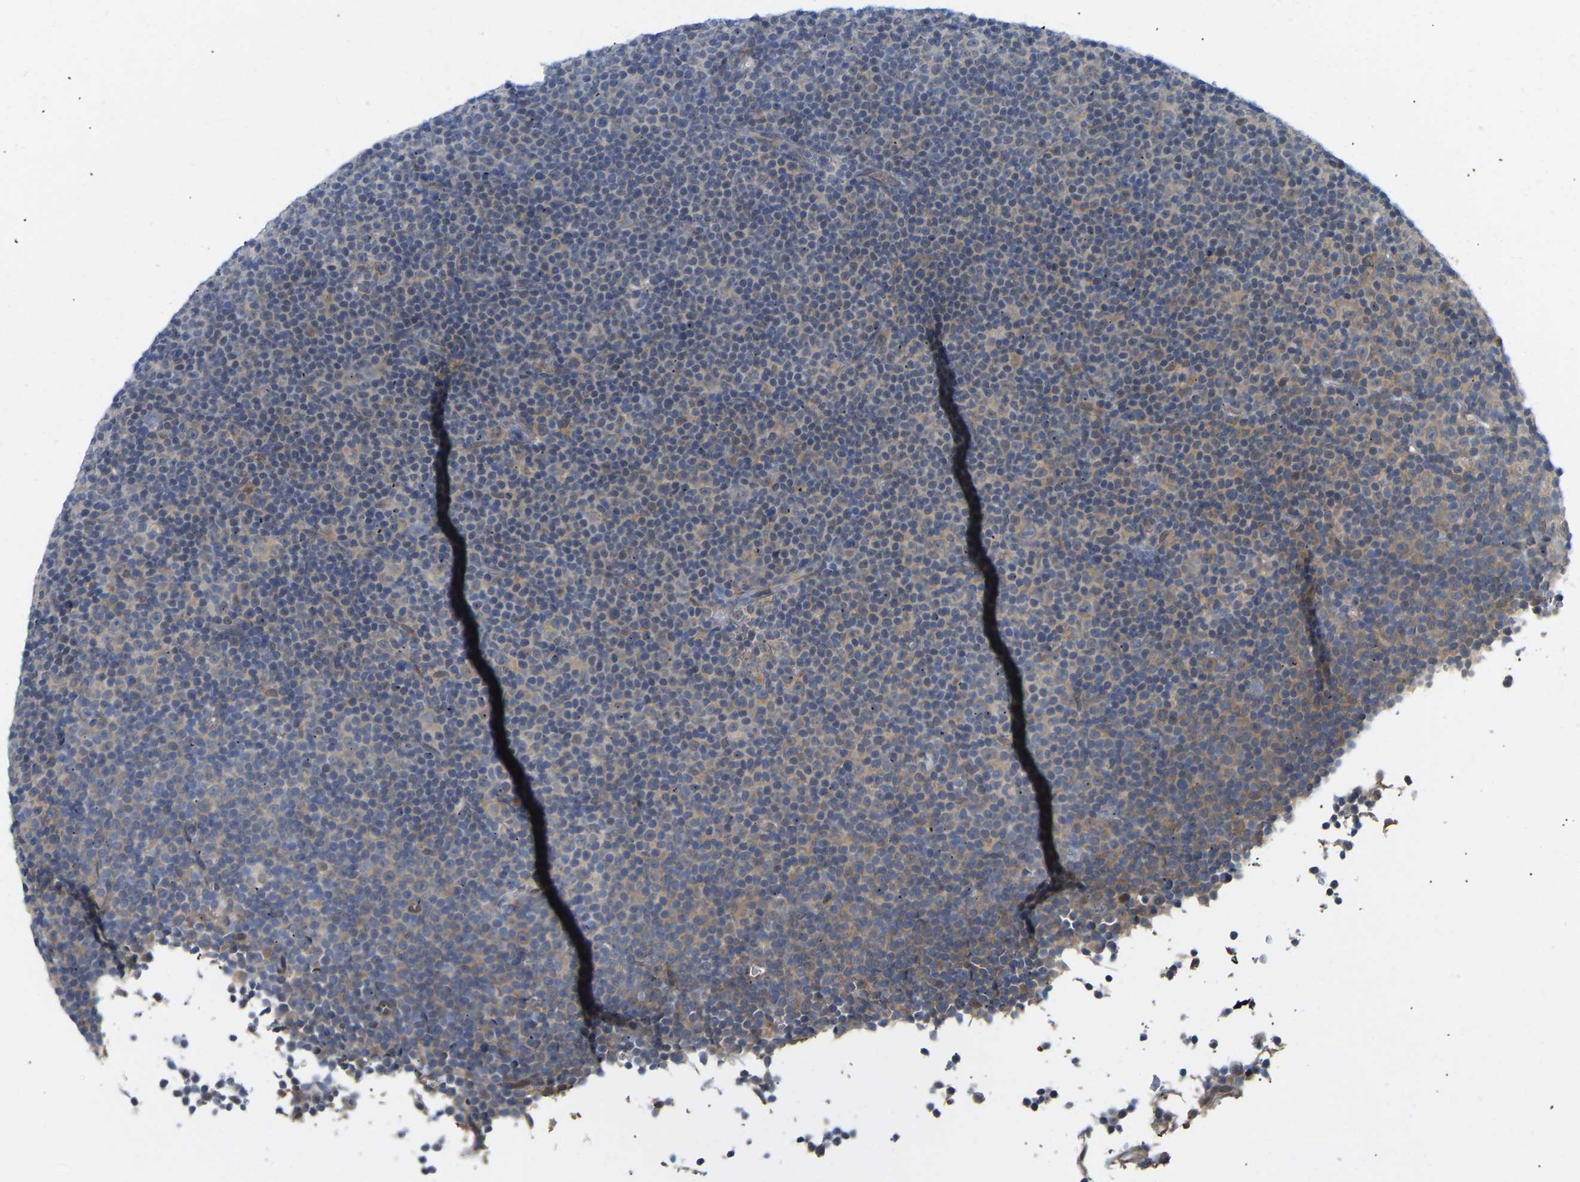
{"staining": {"intensity": "weak", "quantity": "25%-75%", "location": "cytoplasmic/membranous"}, "tissue": "lymphoma", "cell_type": "Tumor cells", "image_type": "cancer", "snomed": [{"axis": "morphology", "description": "Malignant lymphoma, non-Hodgkin's type, Low grade"}, {"axis": "topography", "description": "Lymph node"}], "caption": "Brown immunohistochemical staining in lymphoma exhibits weak cytoplasmic/membranous staining in approximately 25%-75% of tumor cells. The protein is shown in brown color, while the nuclei are stained blue.", "gene": "BEND3", "patient": {"sex": "female", "age": 67}}